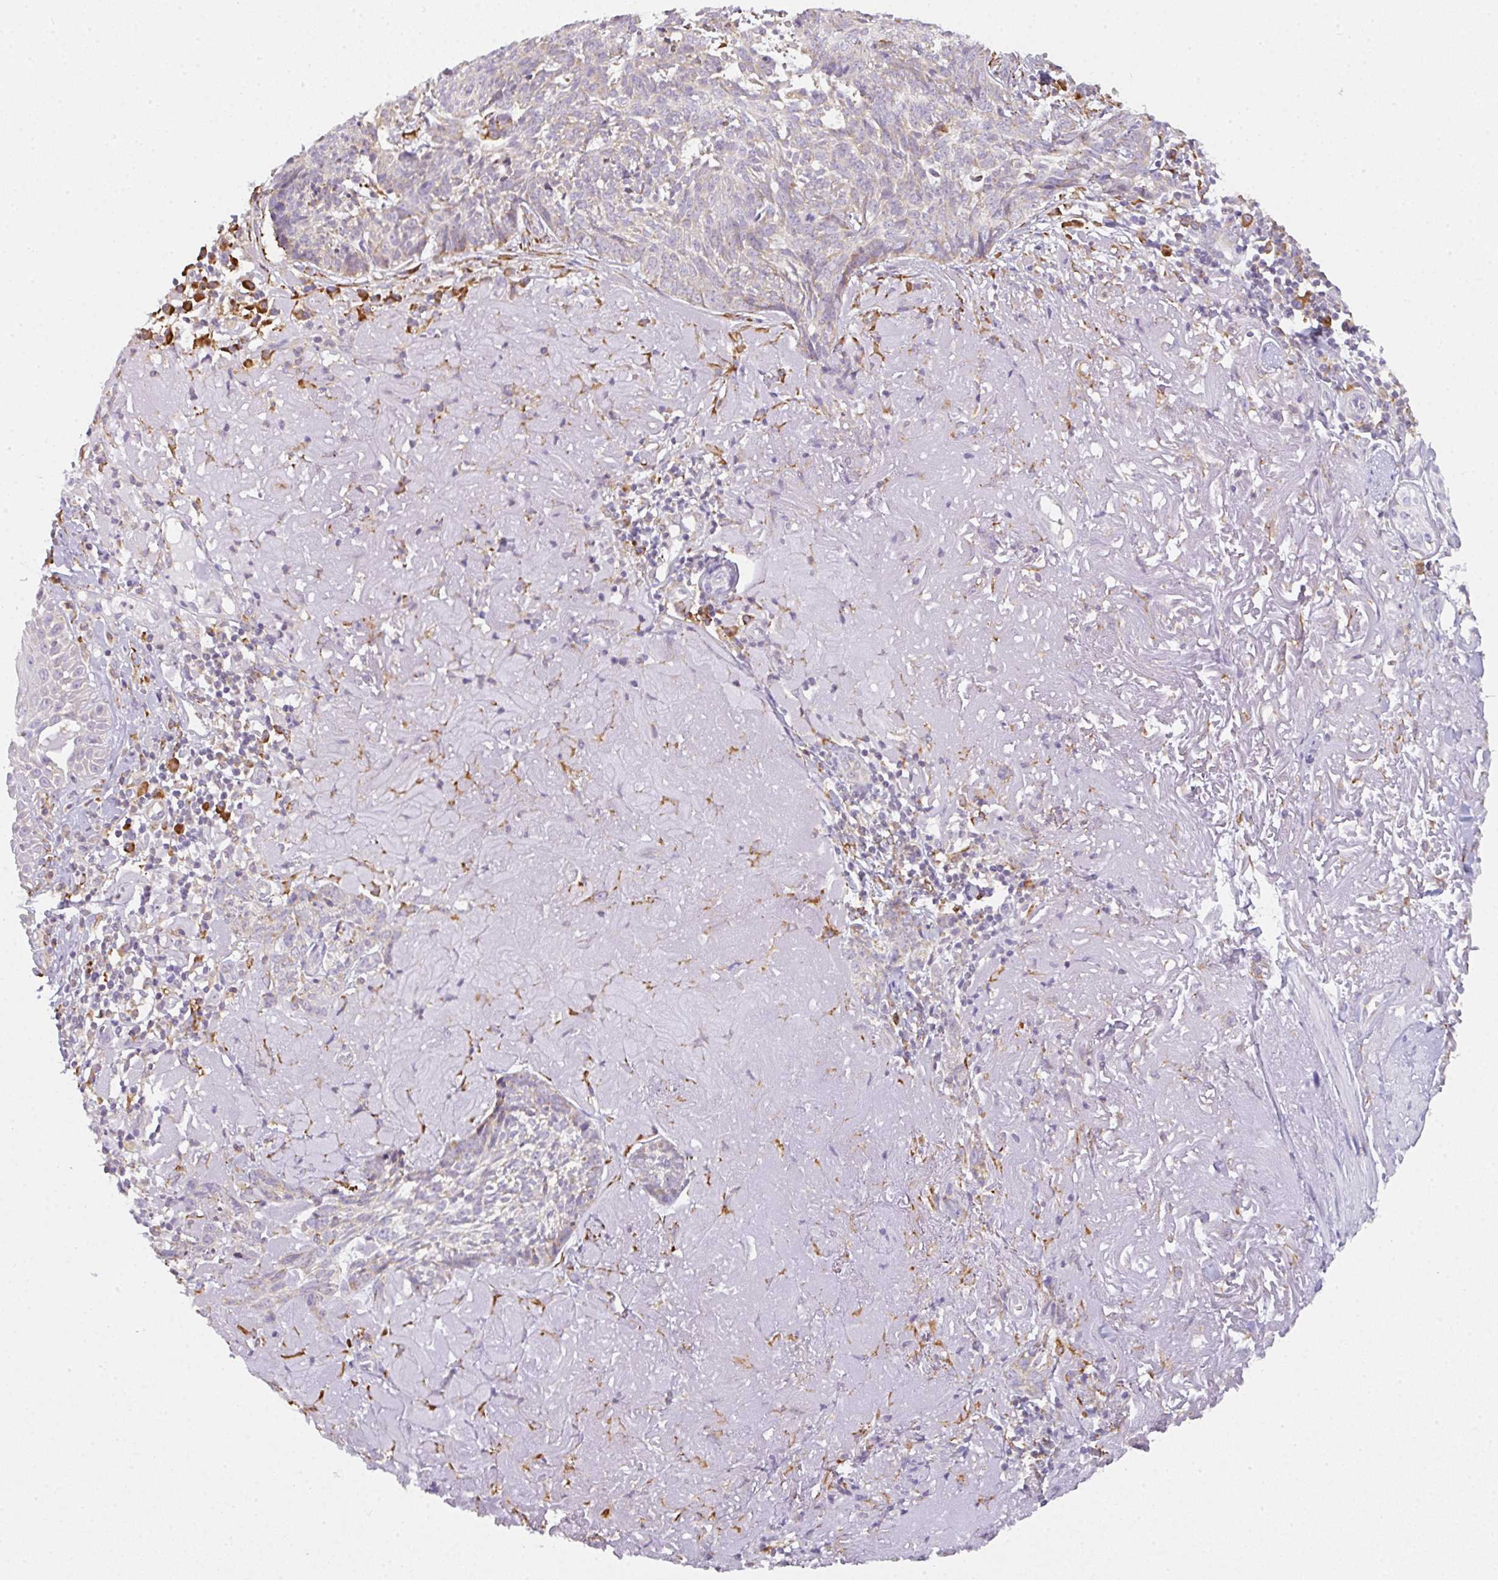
{"staining": {"intensity": "negative", "quantity": "none", "location": "none"}, "tissue": "skin cancer", "cell_type": "Tumor cells", "image_type": "cancer", "snomed": [{"axis": "morphology", "description": "Basal cell carcinoma"}, {"axis": "topography", "description": "Skin"}, {"axis": "topography", "description": "Skin of face"}], "caption": "The image exhibits no staining of tumor cells in basal cell carcinoma (skin). (DAB (3,3'-diaminobenzidine) IHC visualized using brightfield microscopy, high magnification).", "gene": "DOK4", "patient": {"sex": "female", "age": 95}}